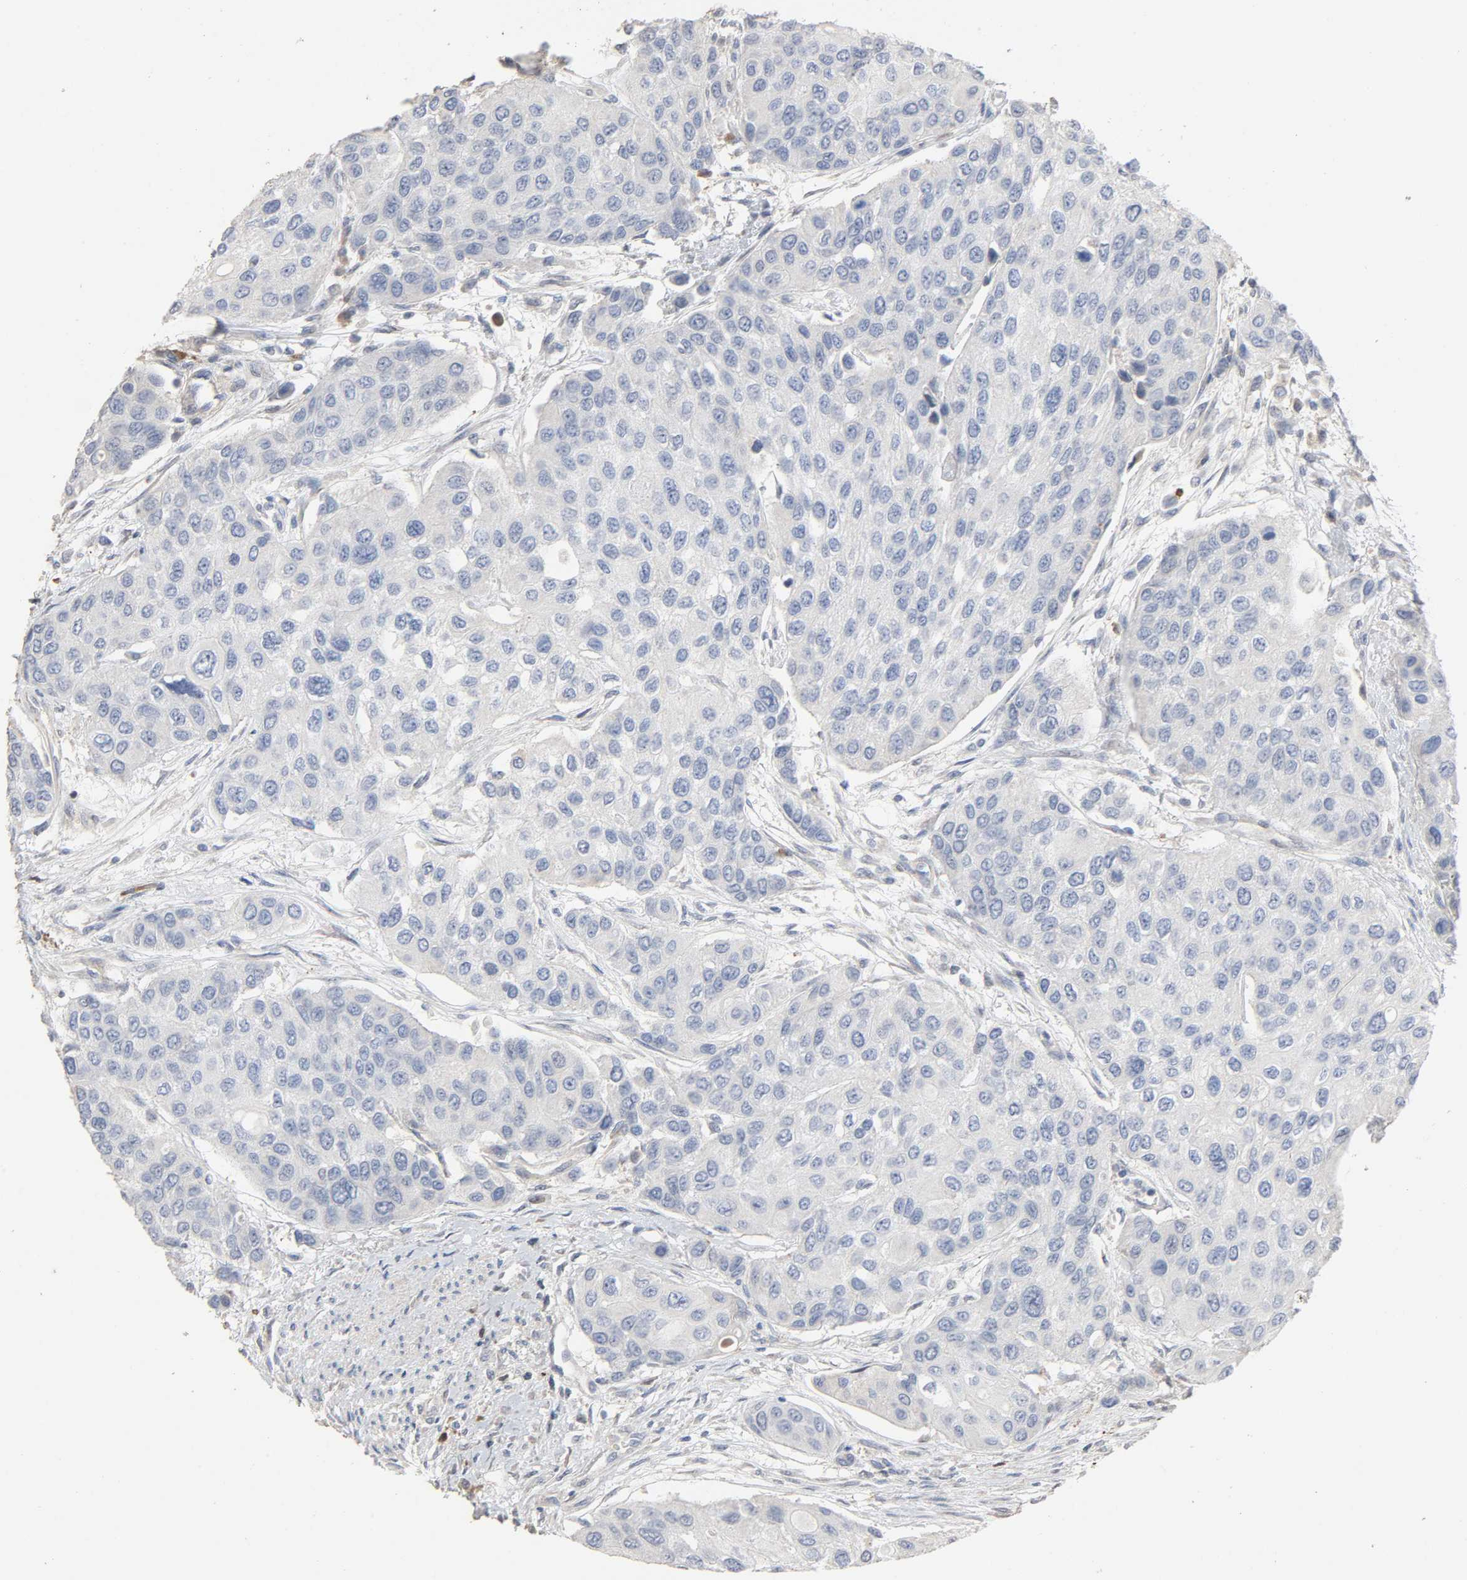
{"staining": {"intensity": "negative", "quantity": "none", "location": "none"}, "tissue": "urothelial cancer", "cell_type": "Tumor cells", "image_type": "cancer", "snomed": [{"axis": "morphology", "description": "Urothelial carcinoma, High grade"}, {"axis": "topography", "description": "Urinary bladder"}], "caption": "Protein analysis of urothelial cancer displays no significant positivity in tumor cells.", "gene": "CDK6", "patient": {"sex": "female", "age": 56}}